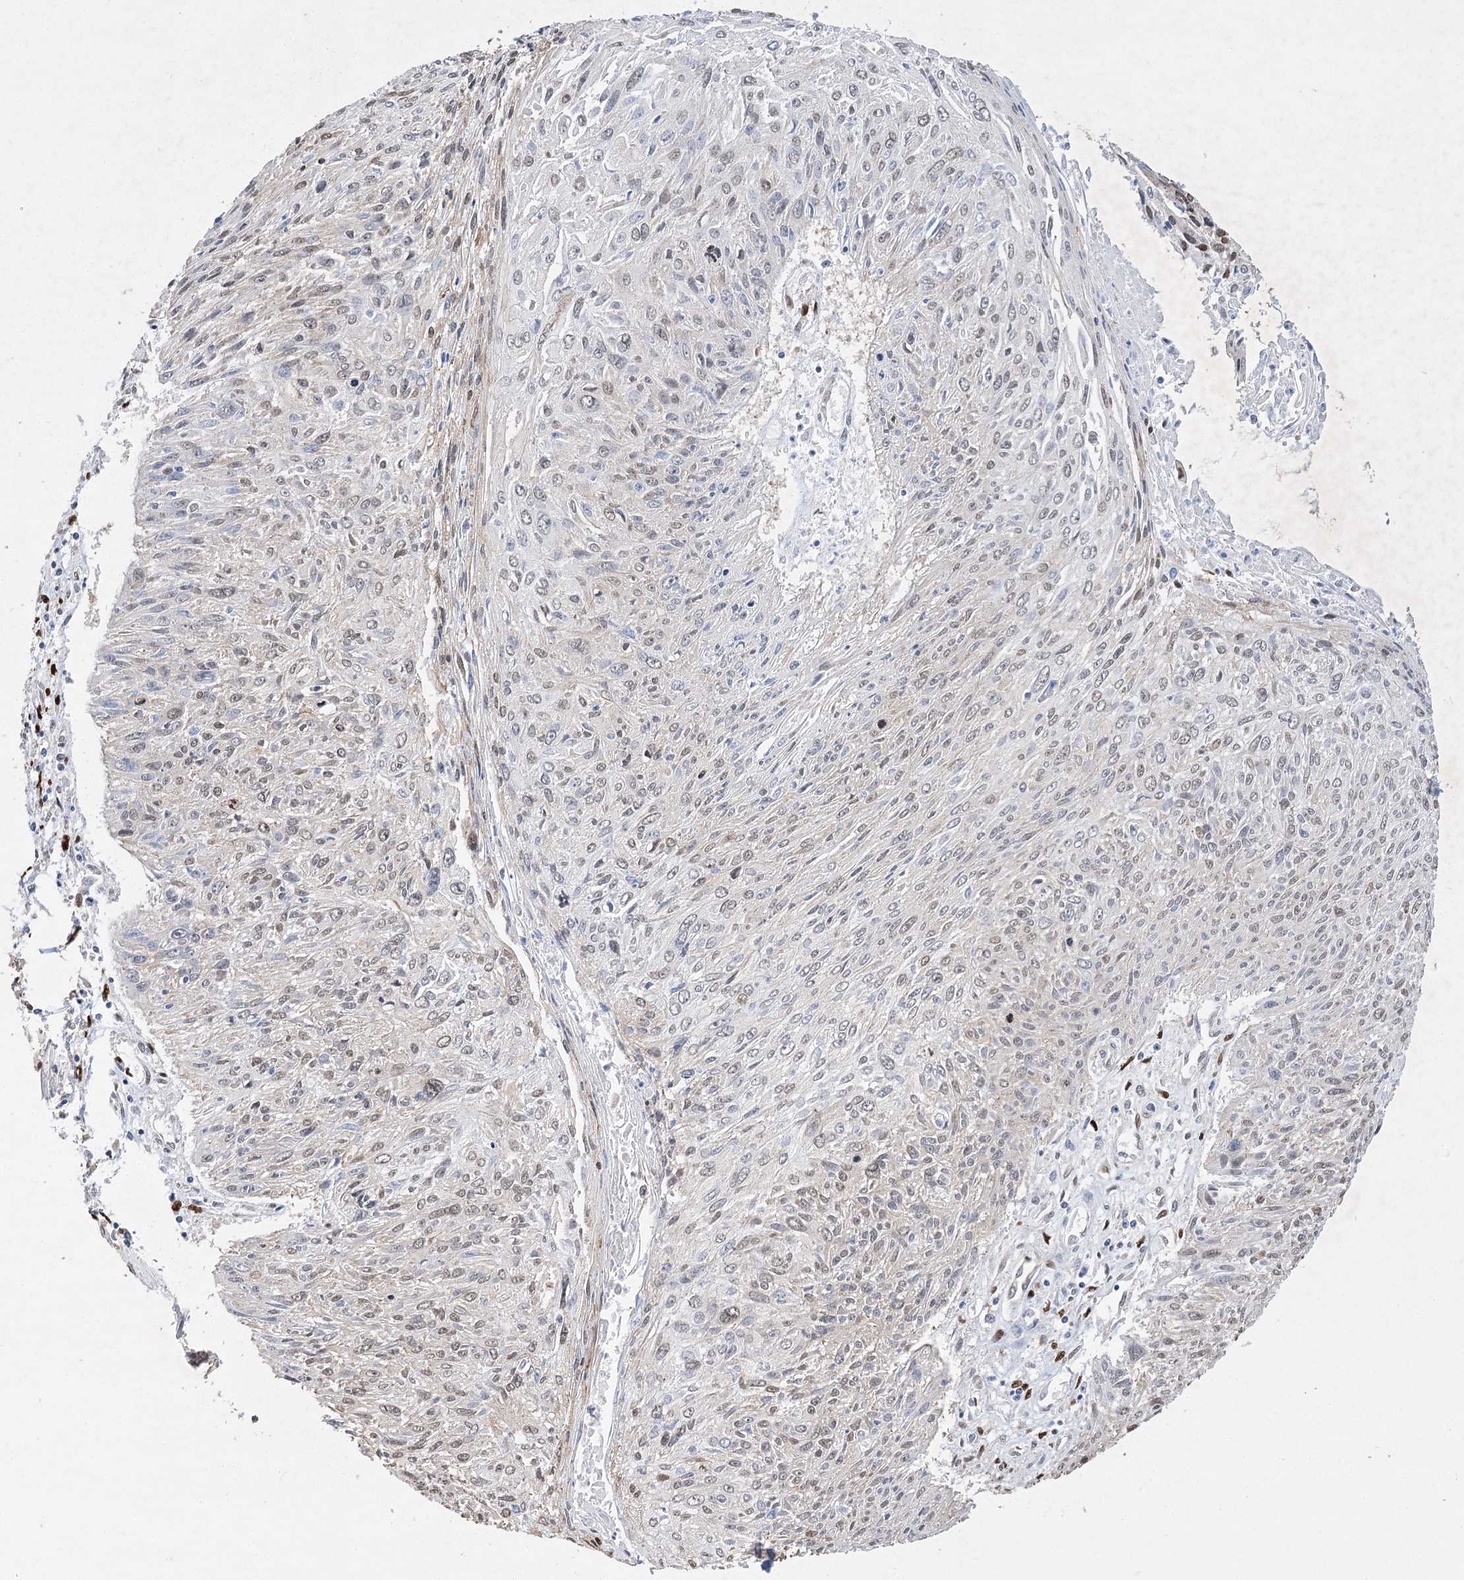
{"staining": {"intensity": "weak", "quantity": "<25%", "location": "nuclear"}, "tissue": "cervical cancer", "cell_type": "Tumor cells", "image_type": "cancer", "snomed": [{"axis": "morphology", "description": "Squamous cell carcinoma, NOS"}, {"axis": "topography", "description": "Cervix"}], "caption": "Protein analysis of cervical cancer (squamous cell carcinoma) demonstrates no significant expression in tumor cells.", "gene": "NFU1", "patient": {"sex": "female", "age": 51}}